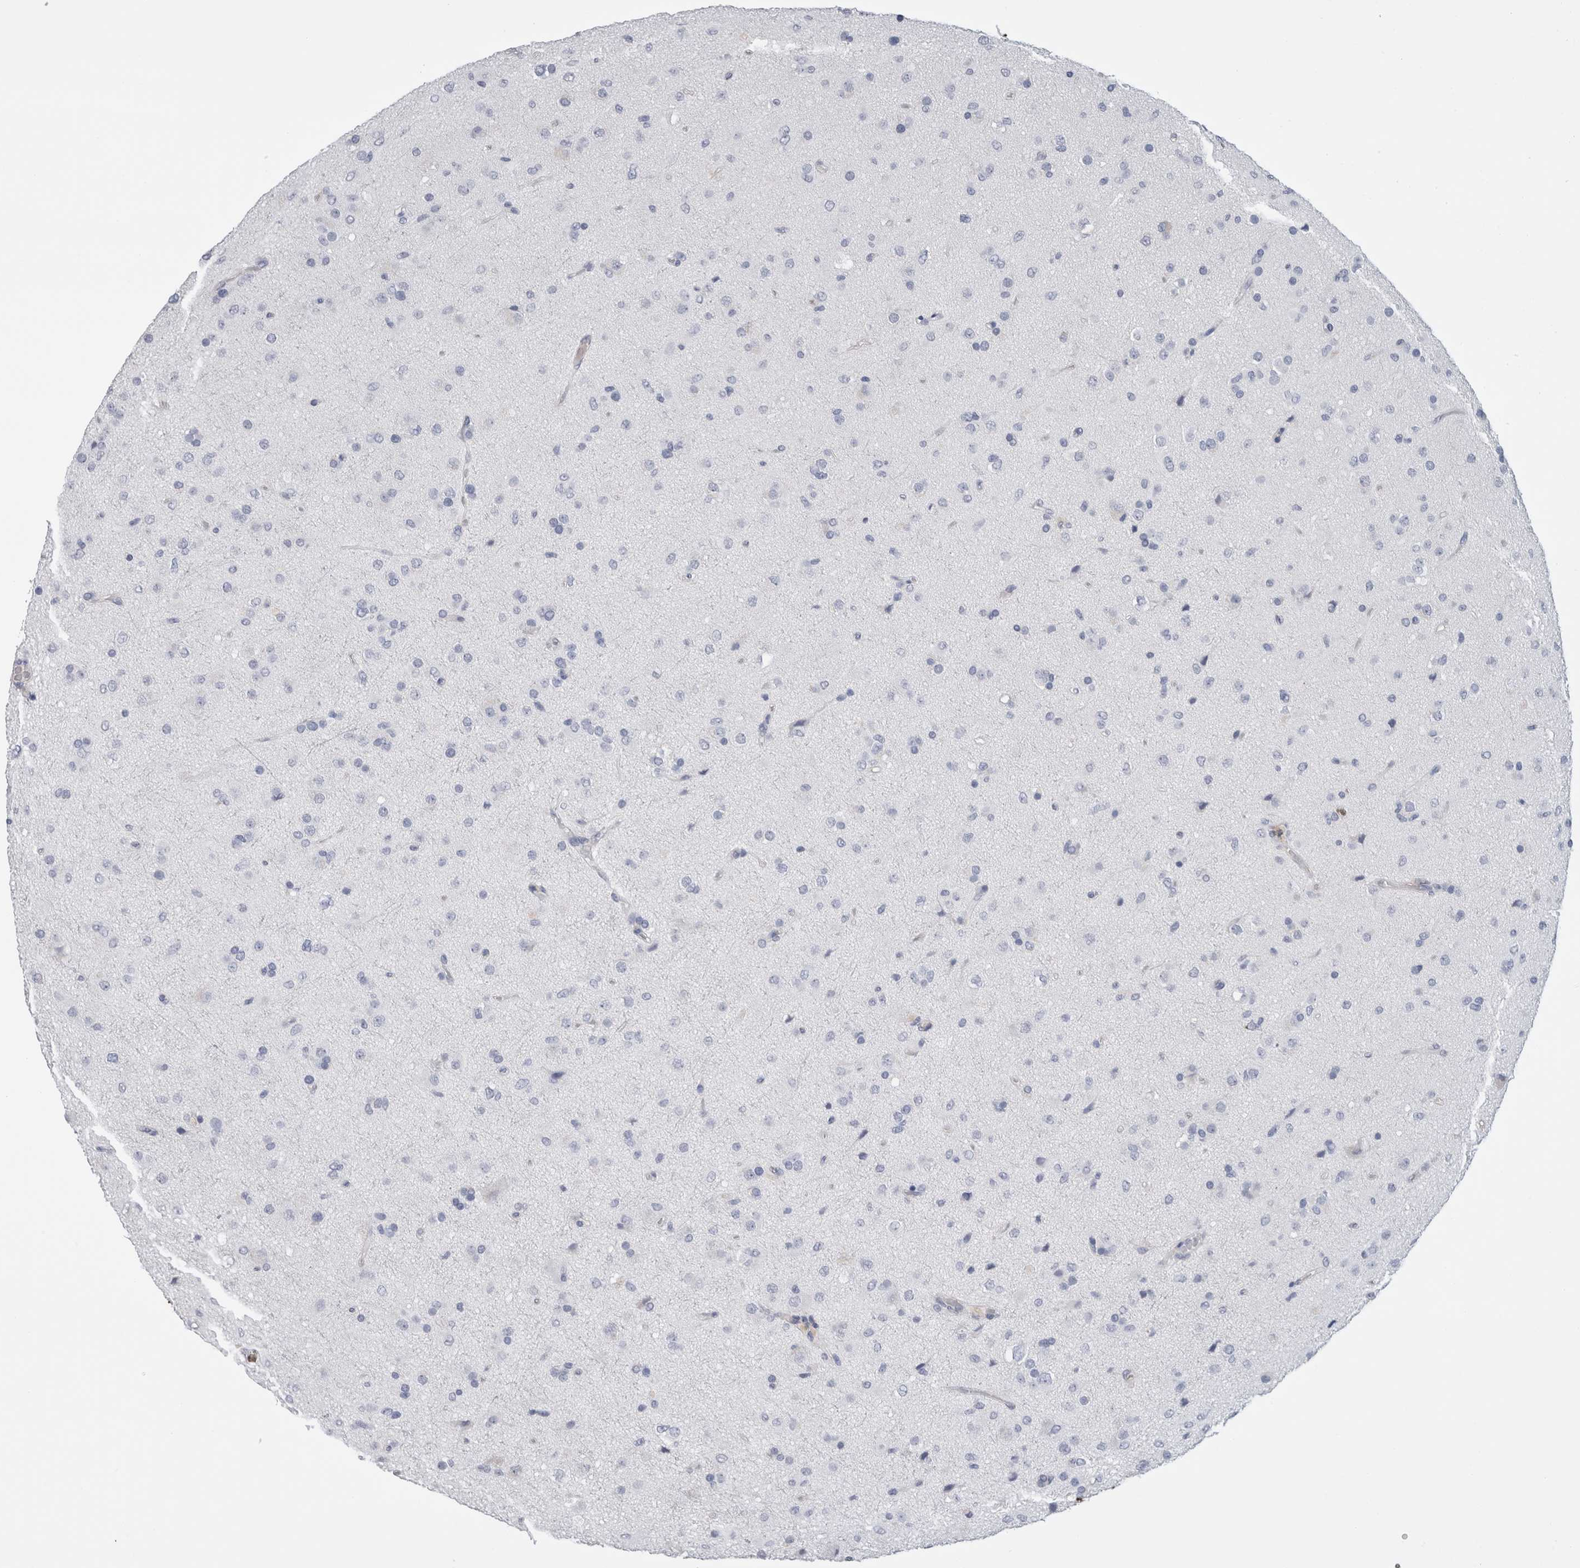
{"staining": {"intensity": "negative", "quantity": "none", "location": "none"}, "tissue": "glioma", "cell_type": "Tumor cells", "image_type": "cancer", "snomed": [{"axis": "morphology", "description": "Glioma, malignant, Low grade"}, {"axis": "topography", "description": "Brain"}], "caption": "Tumor cells show no significant protein positivity in glioma.", "gene": "FABP4", "patient": {"sex": "male", "age": 65}}